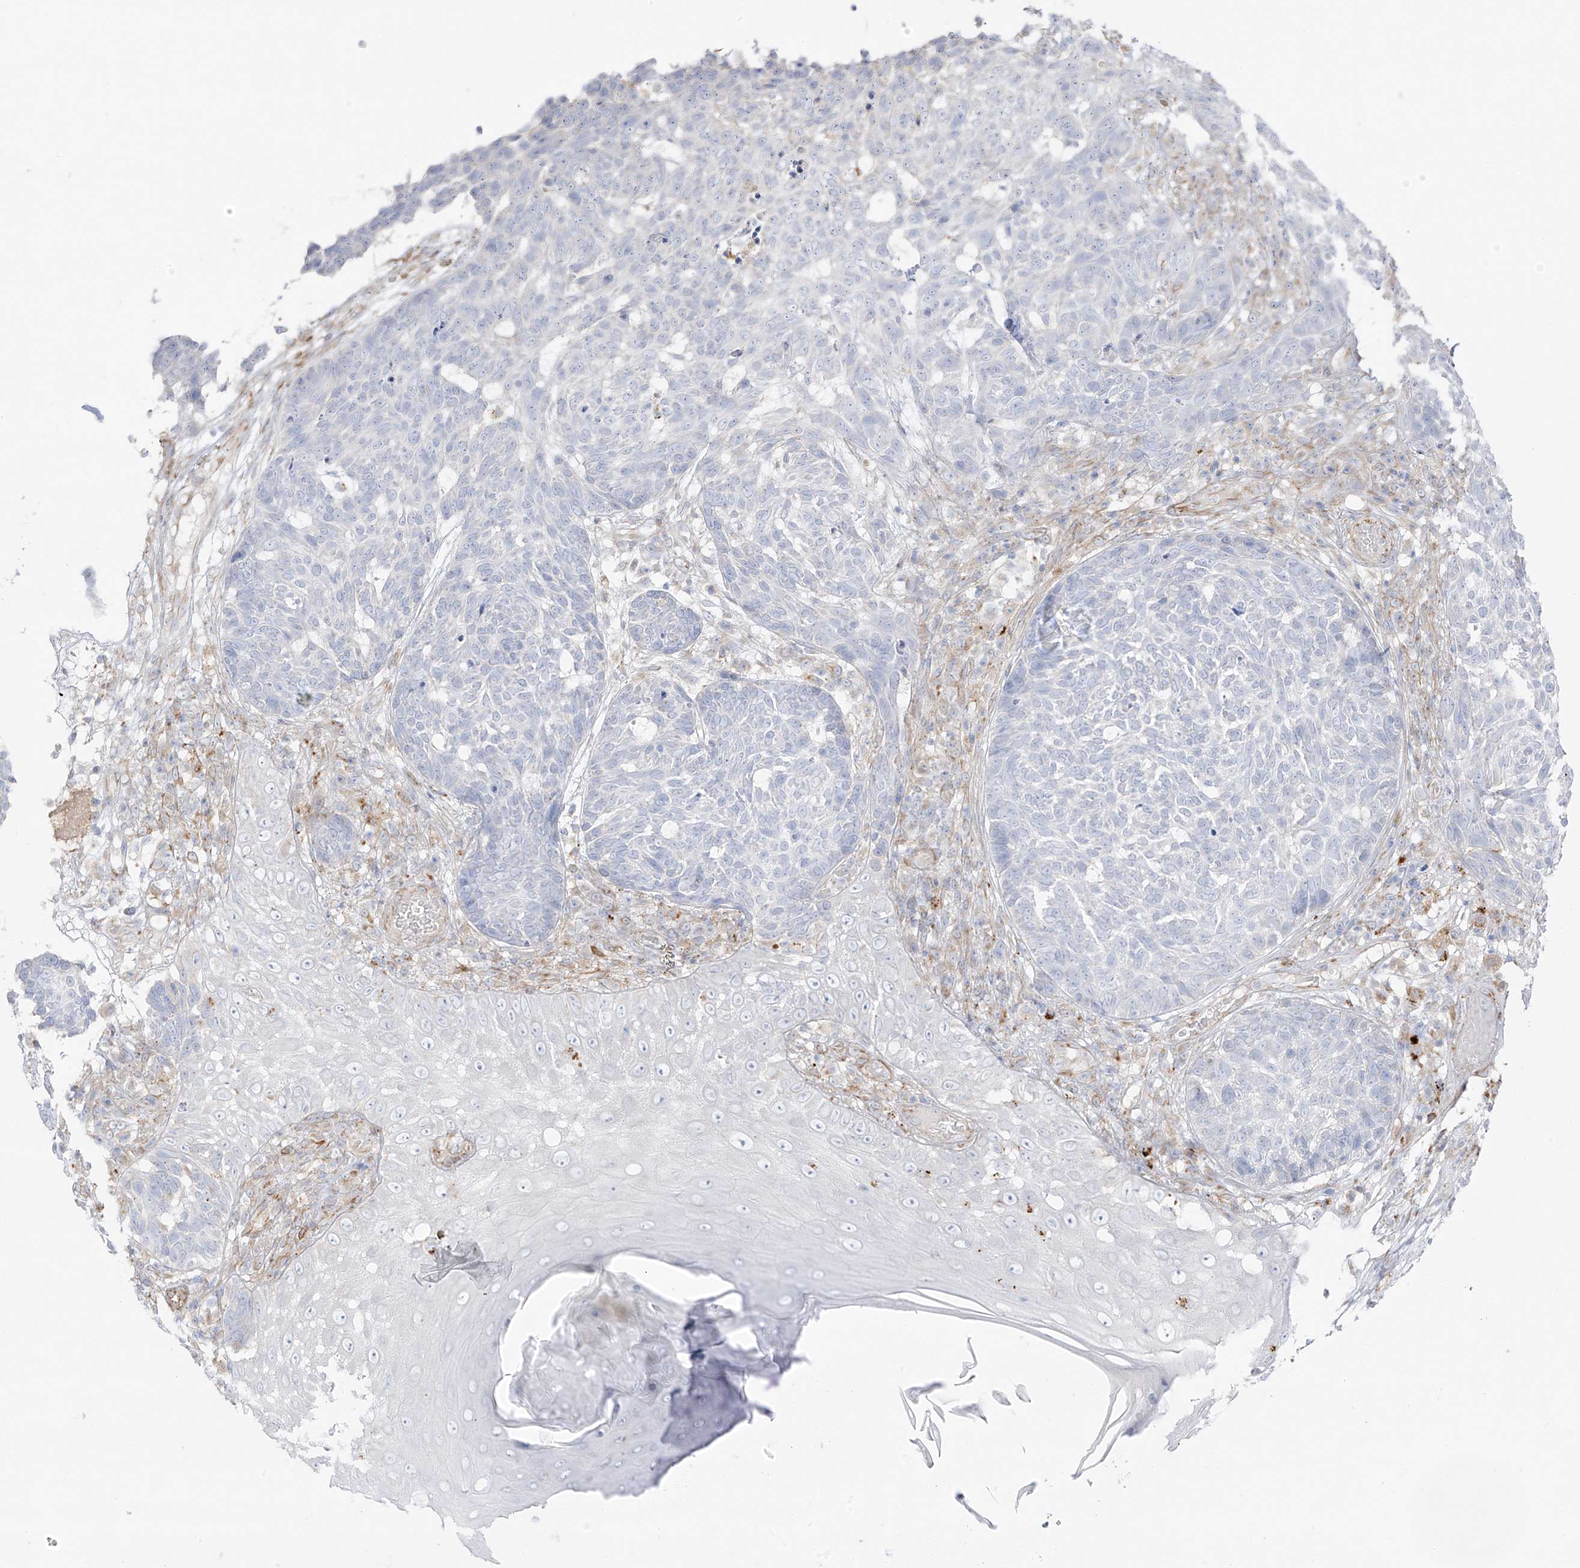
{"staining": {"intensity": "negative", "quantity": "none", "location": "none"}, "tissue": "skin cancer", "cell_type": "Tumor cells", "image_type": "cancer", "snomed": [{"axis": "morphology", "description": "Basal cell carcinoma"}, {"axis": "topography", "description": "Skin"}], "caption": "Immunohistochemistry photomicrograph of neoplastic tissue: skin cancer (basal cell carcinoma) stained with DAB shows no significant protein positivity in tumor cells. The staining was performed using DAB (3,3'-diaminobenzidine) to visualize the protein expression in brown, while the nuclei were stained in blue with hematoxylin (Magnification: 20x).", "gene": "TAL2", "patient": {"sex": "male", "age": 85}}